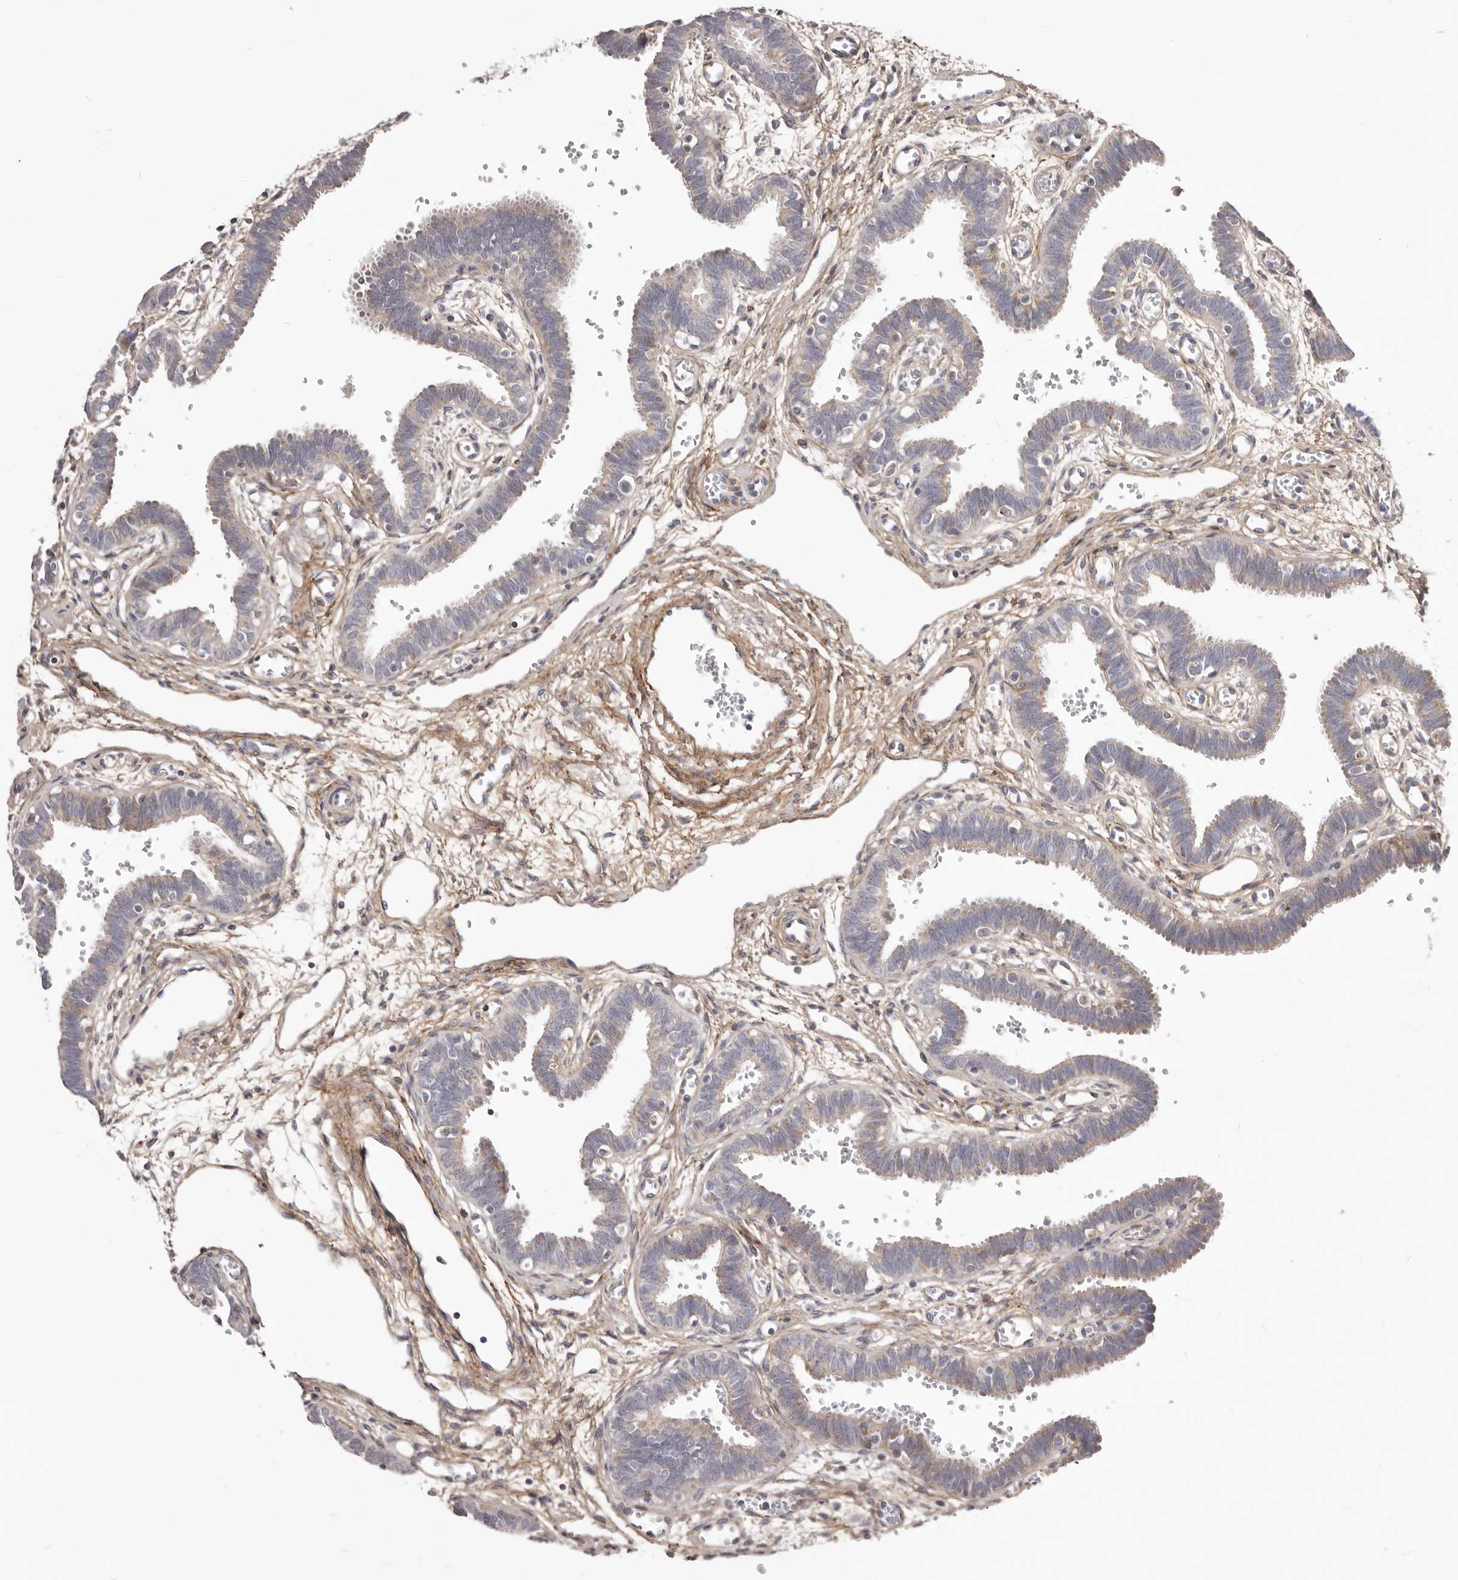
{"staining": {"intensity": "weak", "quantity": "<25%", "location": "cytoplasmic/membranous"}, "tissue": "fallopian tube", "cell_type": "Glandular cells", "image_type": "normal", "snomed": [{"axis": "morphology", "description": "Normal tissue, NOS"}, {"axis": "topography", "description": "Fallopian tube"}, {"axis": "topography", "description": "Placenta"}], "caption": "An IHC histopathology image of benign fallopian tube is shown. There is no staining in glandular cells of fallopian tube. (DAB (3,3'-diaminobenzidine) IHC visualized using brightfield microscopy, high magnification).", "gene": "MRPS10", "patient": {"sex": "female", "age": 32}}